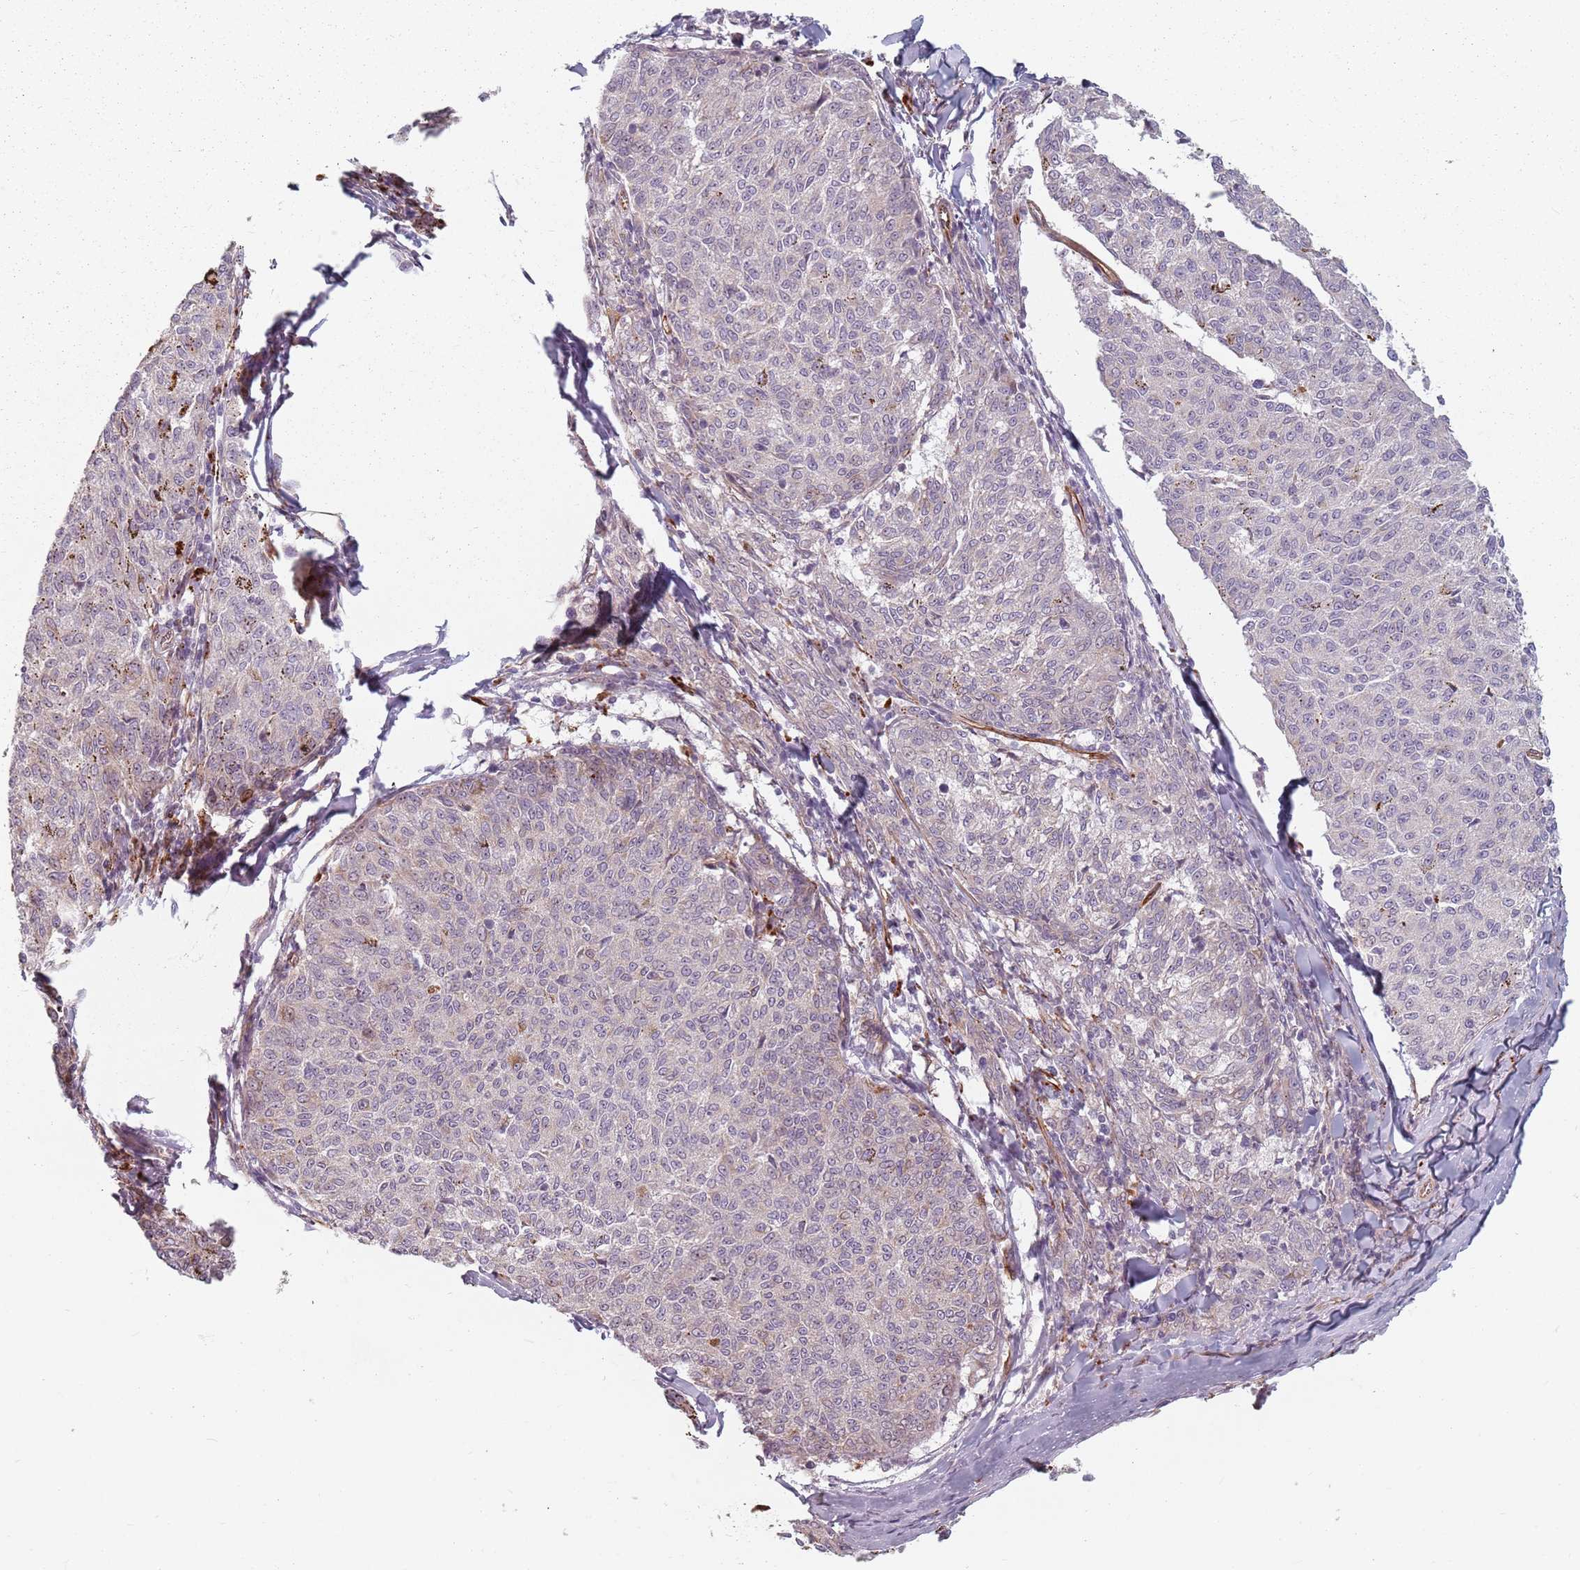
{"staining": {"intensity": "negative", "quantity": "none", "location": "none"}, "tissue": "melanoma", "cell_type": "Tumor cells", "image_type": "cancer", "snomed": [{"axis": "morphology", "description": "Malignant melanoma, NOS"}, {"axis": "topography", "description": "Skin"}], "caption": "The image exhibits no significant staining in tumor cells of malignant melanoma.", "gene": "GAS2L3", "patient": {"sex": "female", "age": 72}}